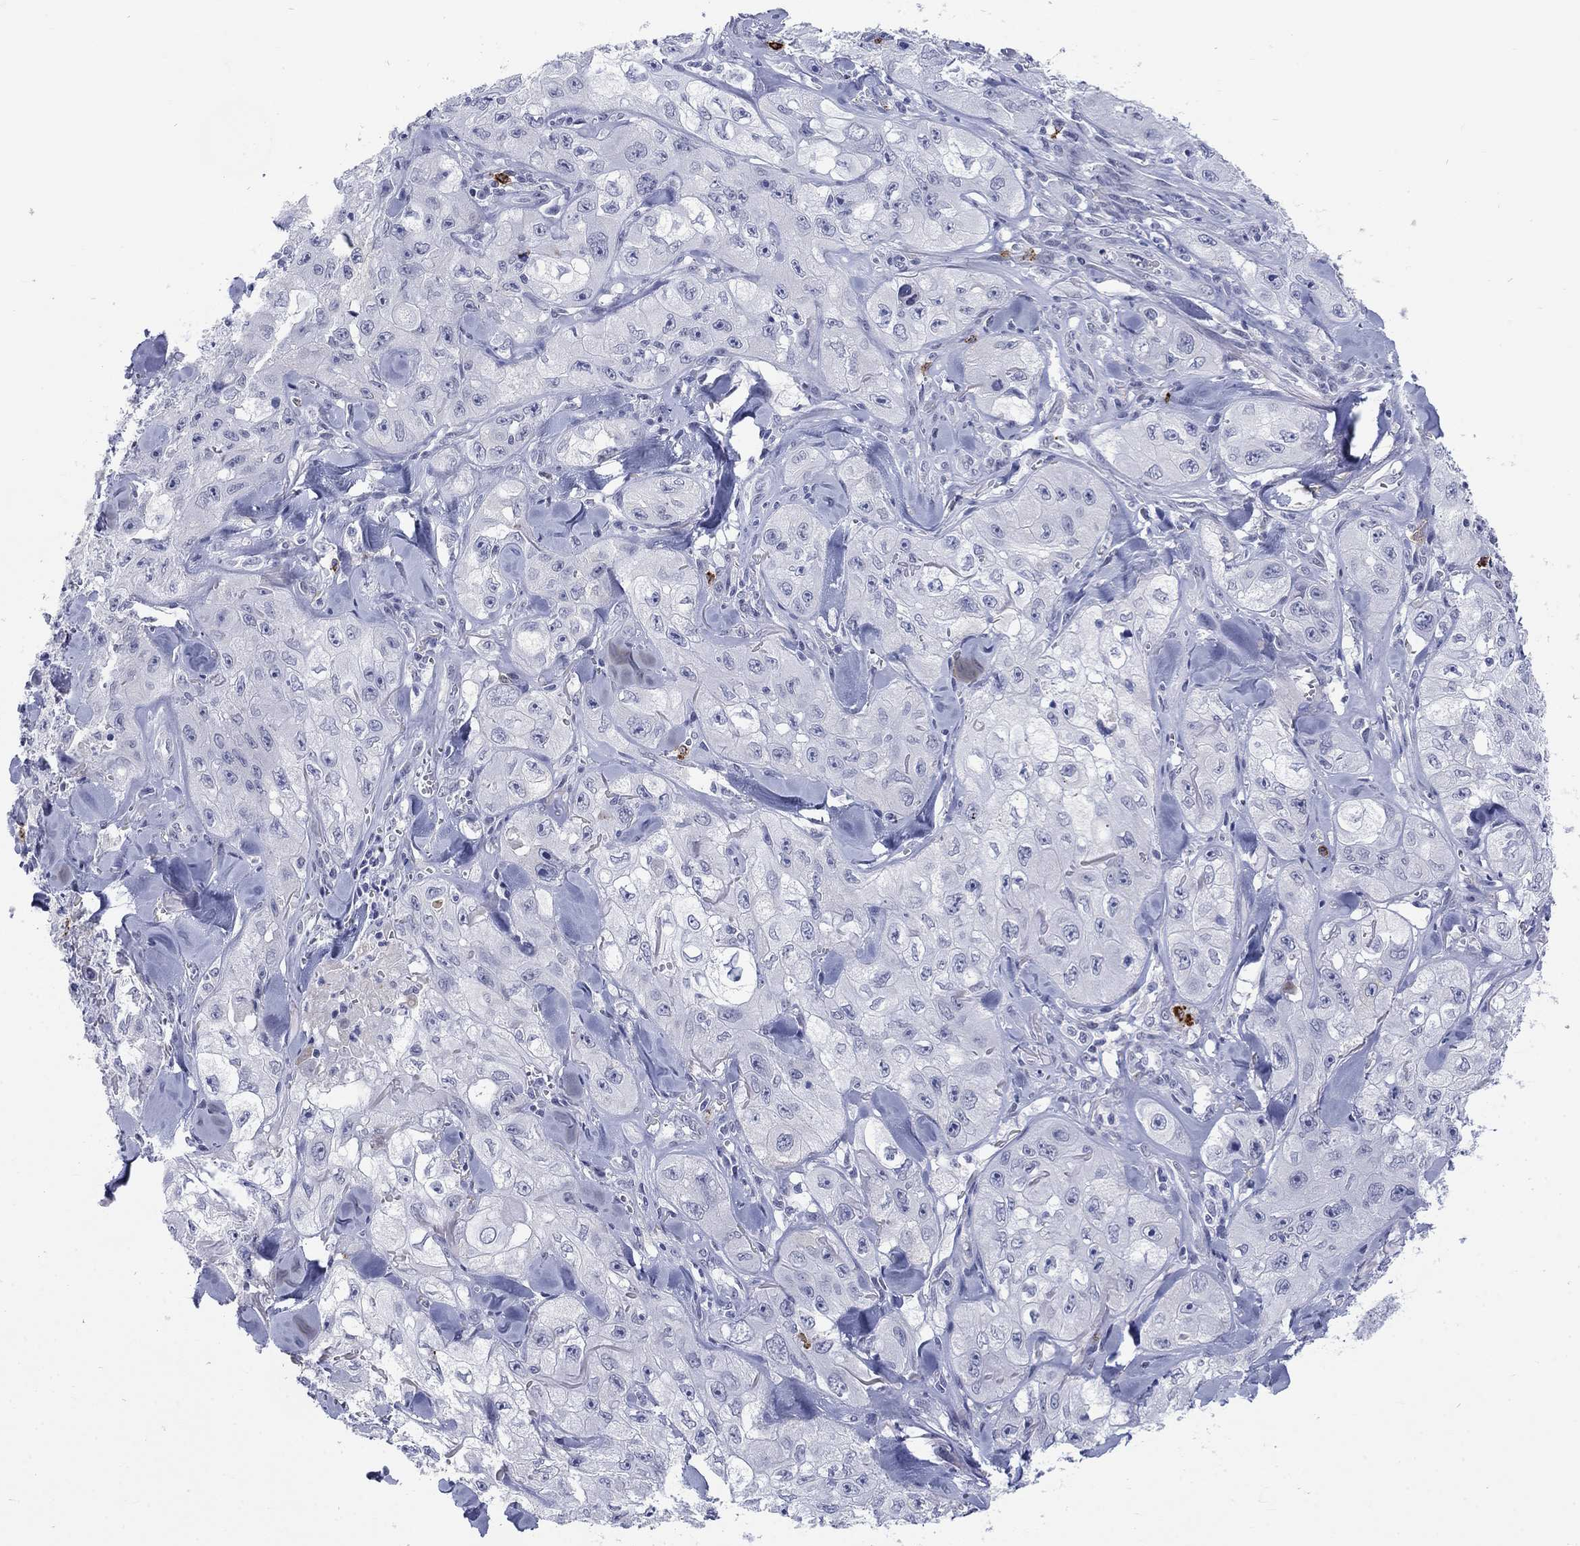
{"staining": {"intensity": "negative", "quantity": "none", "location": "none"}, "tissue": "skin cancer", "cell_type": "Tumor cells", "image_type": "cancer", "snomed": [{"axis": "morphology", "description": "Squamous cell carcinoma, NOS"}, {"axis": "topography", "description": "Skin"}, {"axis": "topography", "description": "Subcutis"}], "caption": "Skin squamous cell carcinoma stained for a protein using immunohistochemistry displays no expression tumor cells.", "gene": "ECEL1", "patient": {"sex": "male", "age": 73}}